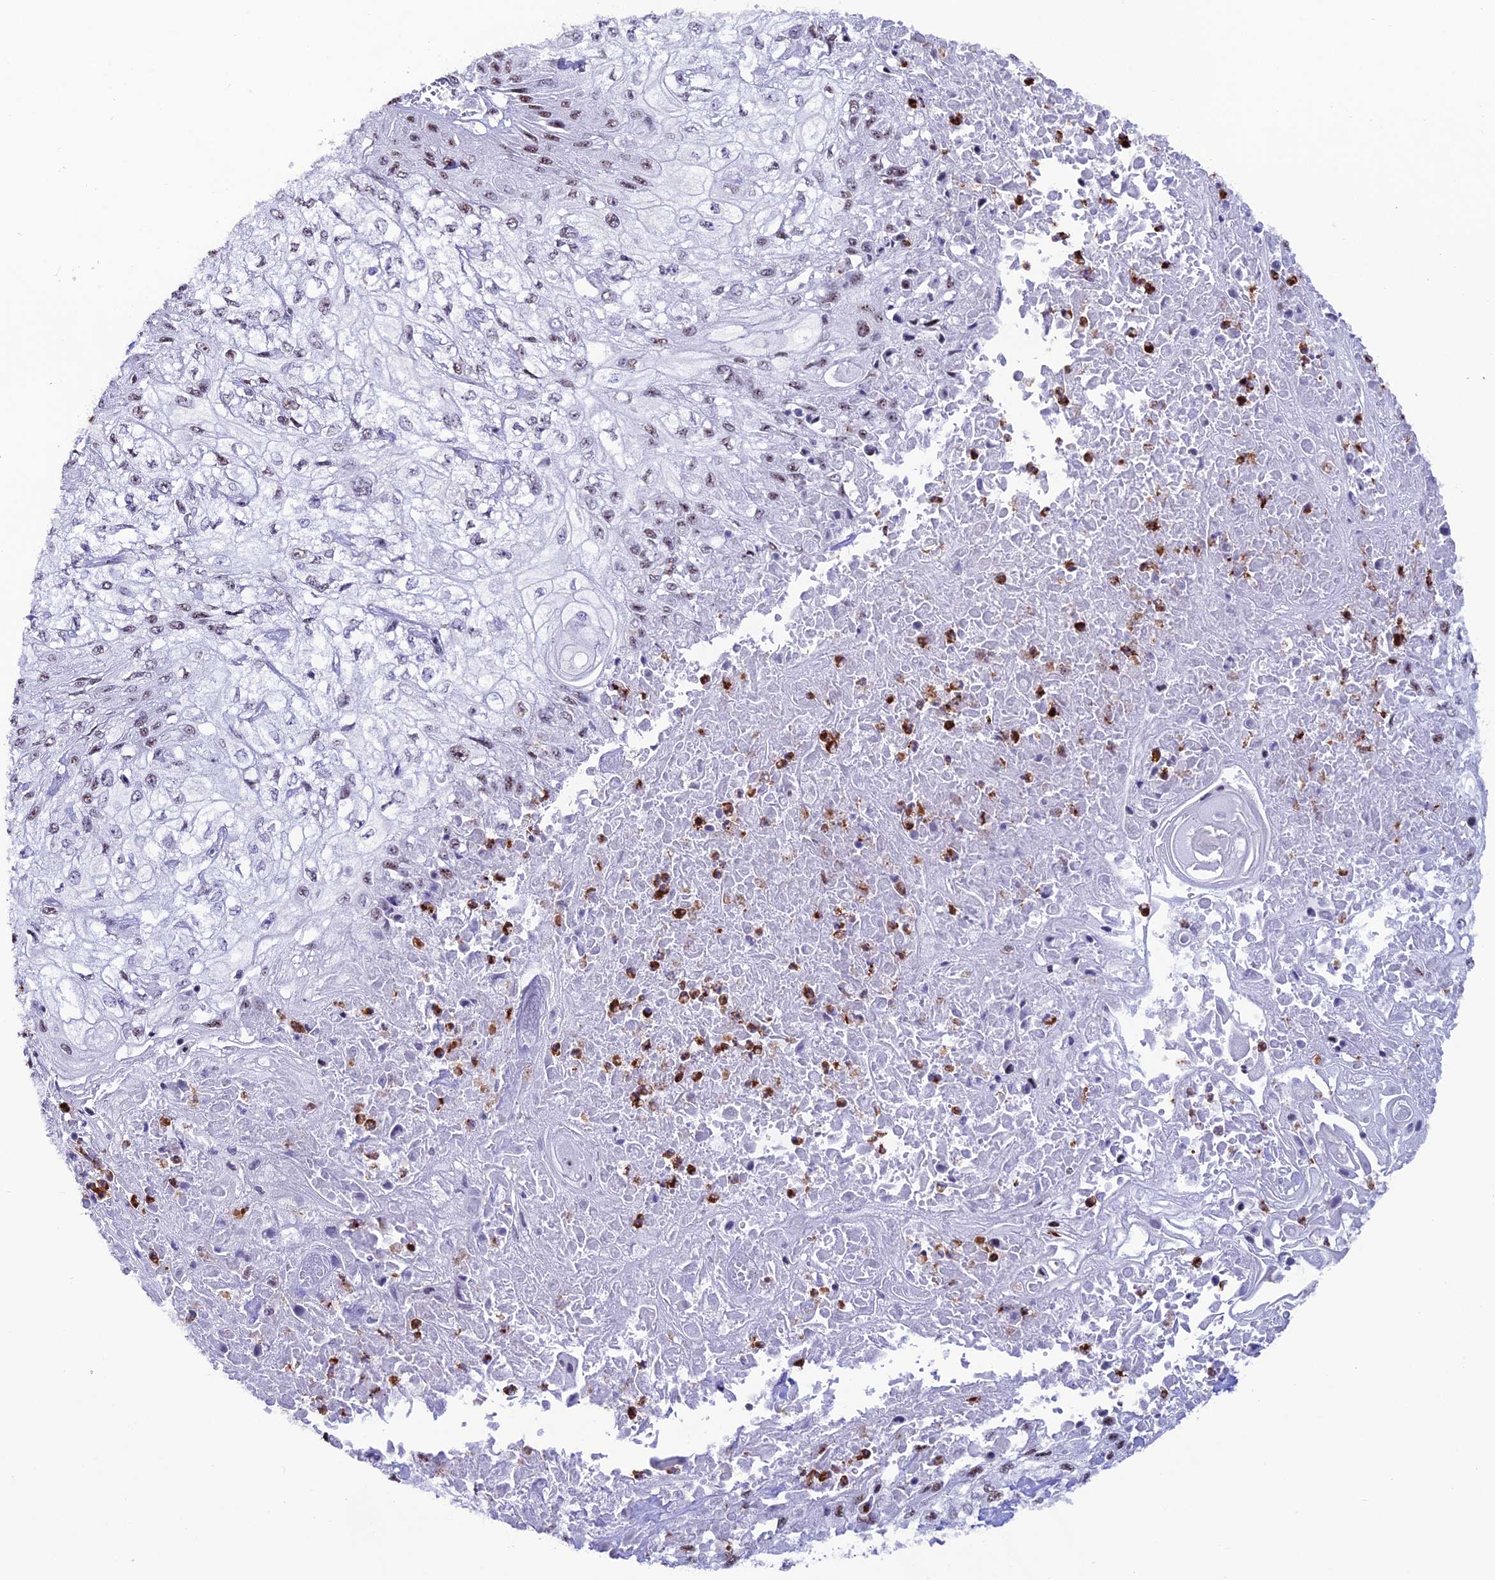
{"staining": {"intensity": "moderate", "quantity": "<25%", "location": "nuclear"}, "tissue": "skin cancer", "cell_type": "Tumor cells", "image_type": "cancer", "snomed": [{"axis": "morphology", "description": "Squamous cell carcinoma, NOS"}, {"axis": "morphology", "description": "Squamous cell carcinoma, metastatic, NOS"}, {"axis": "topography", "description": "Skin"}, {"axis": "topography", "description": "Lymph node"}], "caption": "The immunohistochemical stain highlights moderate nuclear positivity in tumor cells of skin cancer tissue. The staining was performed using DAB (3,3'-diaminobenzidine), with brown indicating positive protein expression. Nuclei are stained blue with hematoxylin.", "gene": "MFSD2B", "patient": {"sex": "male", "age": 75}}